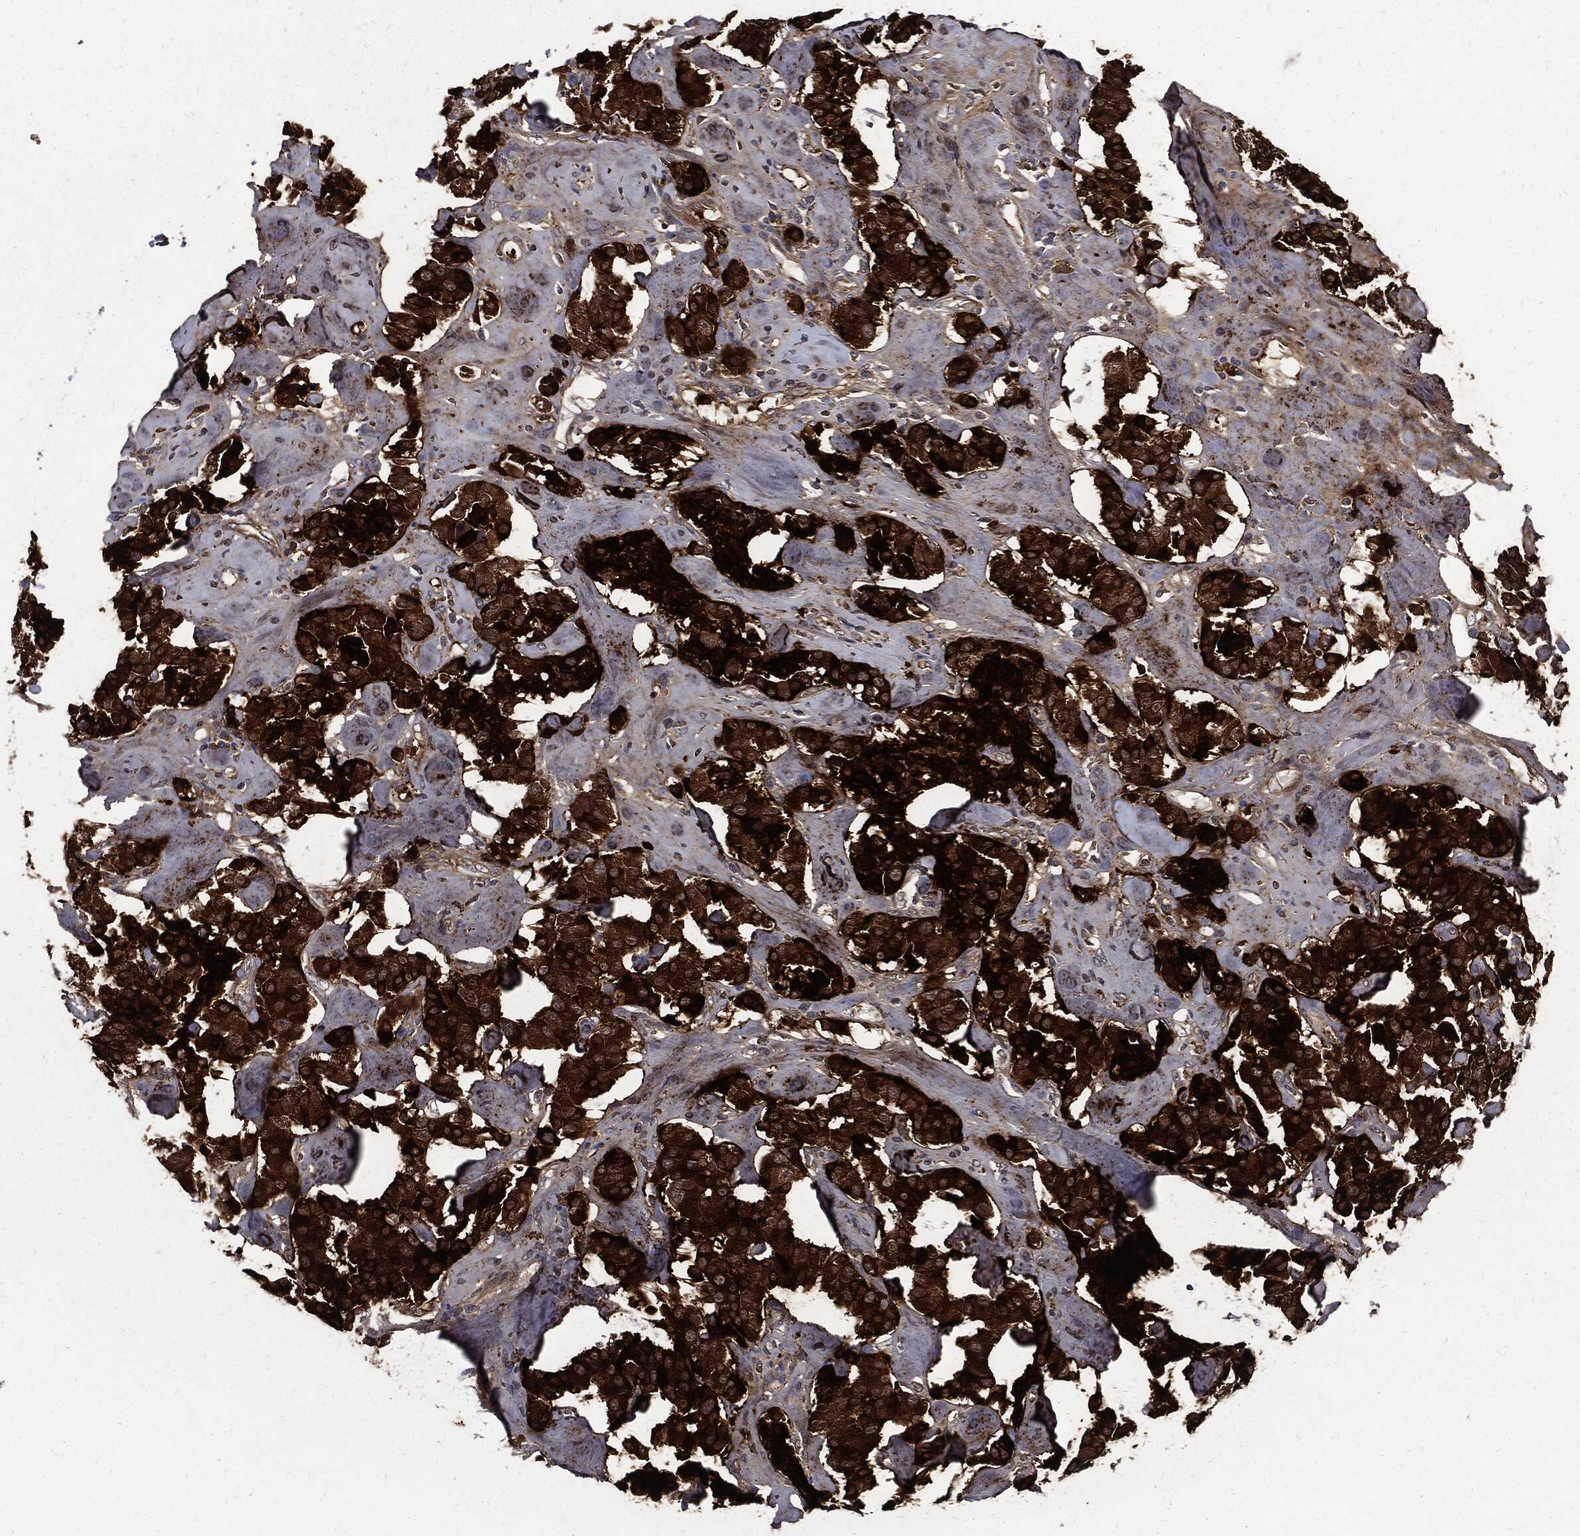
{"staining": {"intensity": "strong", "quantity": ">75%", "location": "cytoplasmic/membranous"}, "tissue": "carcinoid", "cell_type": "Tumor cells", "image_type": "cancer", "snomed": [{"axis": "morphology", "description": "Carcinoid, malignant, NOS"}, {"axis": "topography", "description": "Pancreas"}], "caption": "An image showing strong cytoplasmic/membranous positivity in approximately >75% of tumor cells in carcinoid (malignant), as visualized by brown immunohistochemical staining.", "gene": "CLU", "patient": {"sex": "male", "age": 41}}